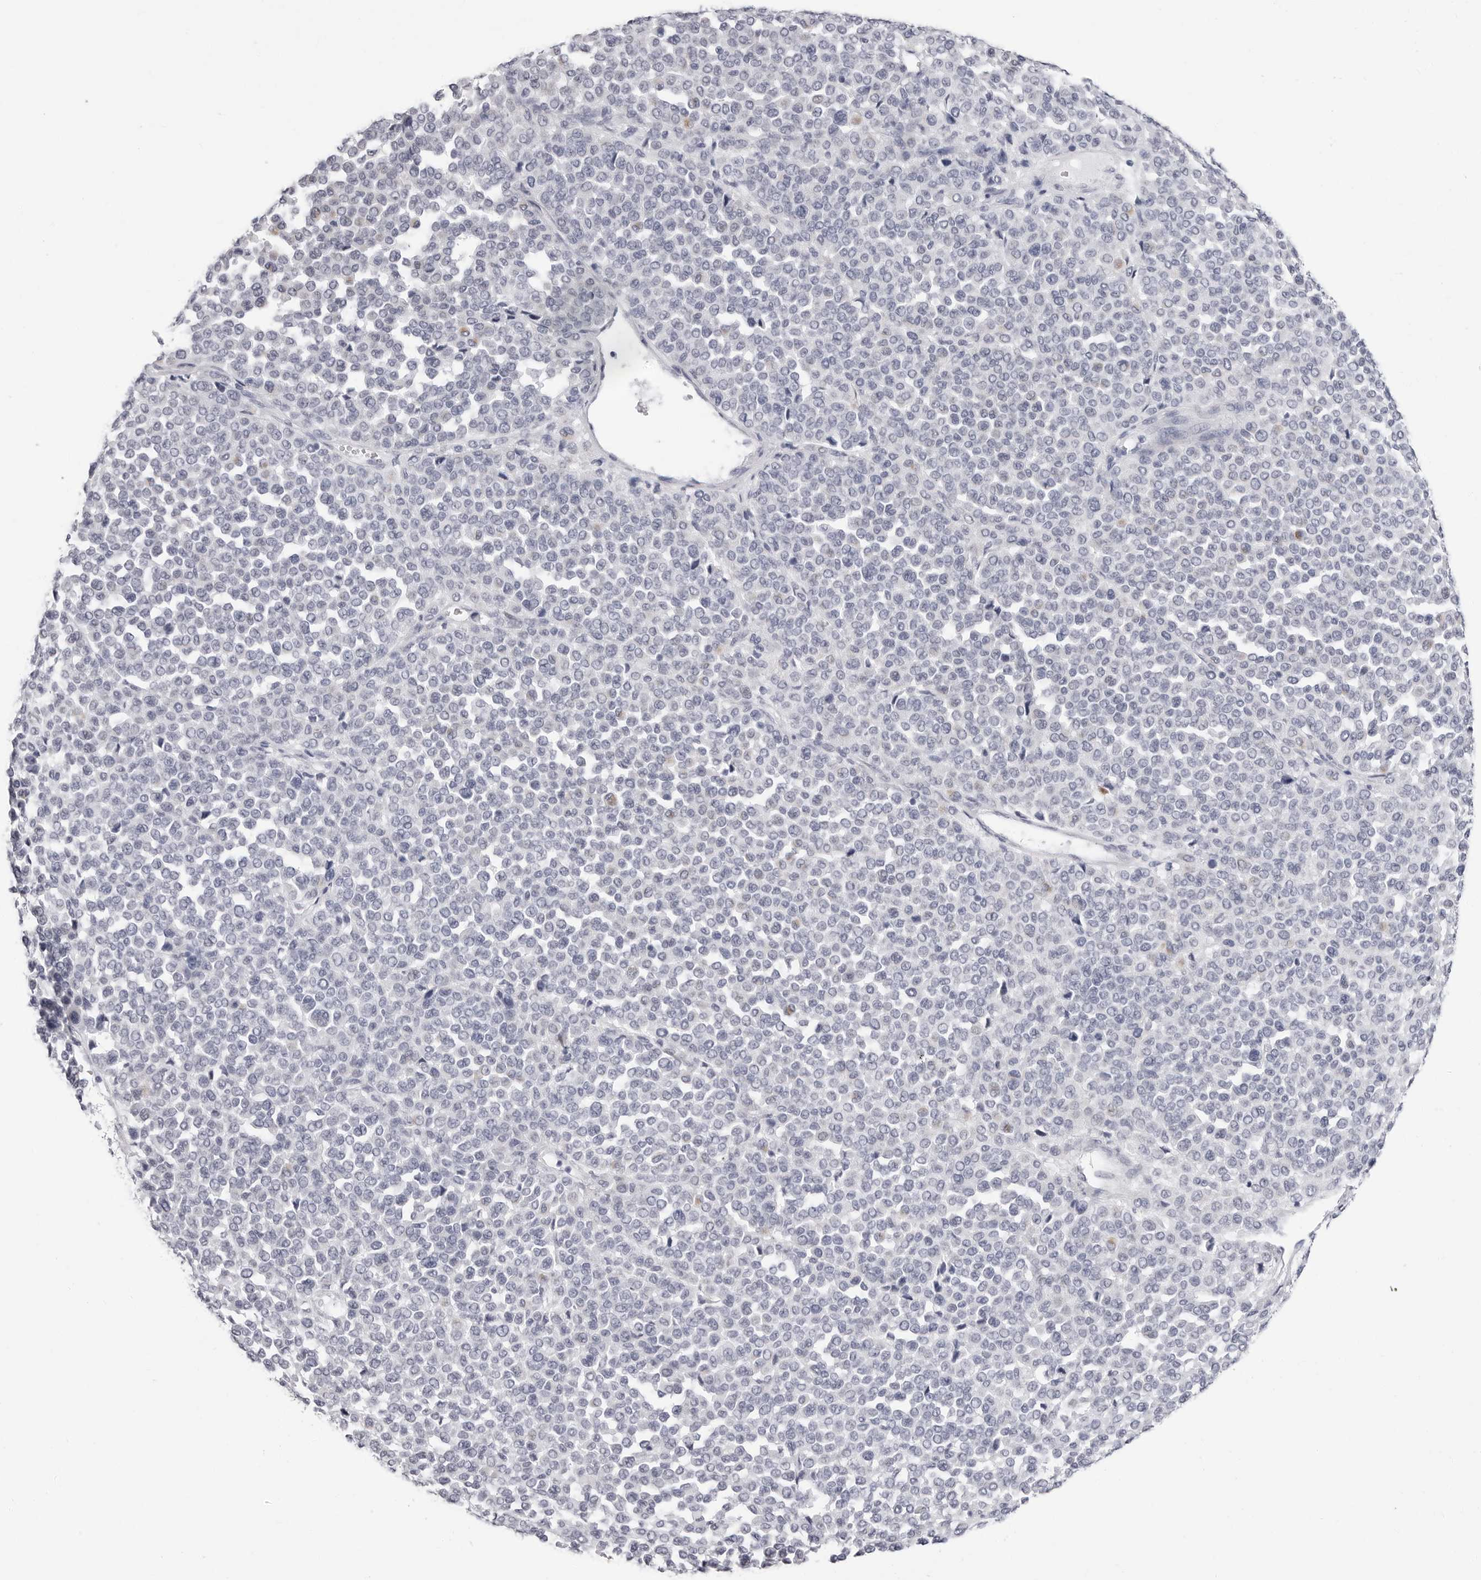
{"staining": {"intensity": "negative", "quantity": "none", "location": "none"}, "tissue": "melanoma", "cell_type": "Tumor cells", "image_type": "cancer", "snomed": [{"axis": "morphology", "description": "Malignant melanoma, Metastatic site"}, {"axis": "topography", "description": "Pancreas"}], "caption": "There is no significant expression in tumor cells of malignant melanoma (metastatic site). (DAB (3,3'-diaminobenzidine) immunohistochemistry (IHC) visualized using brightfield microscopy, high magnification).", "gene": "ERICH3", "patient": {"sex": "female", "age": 30}}